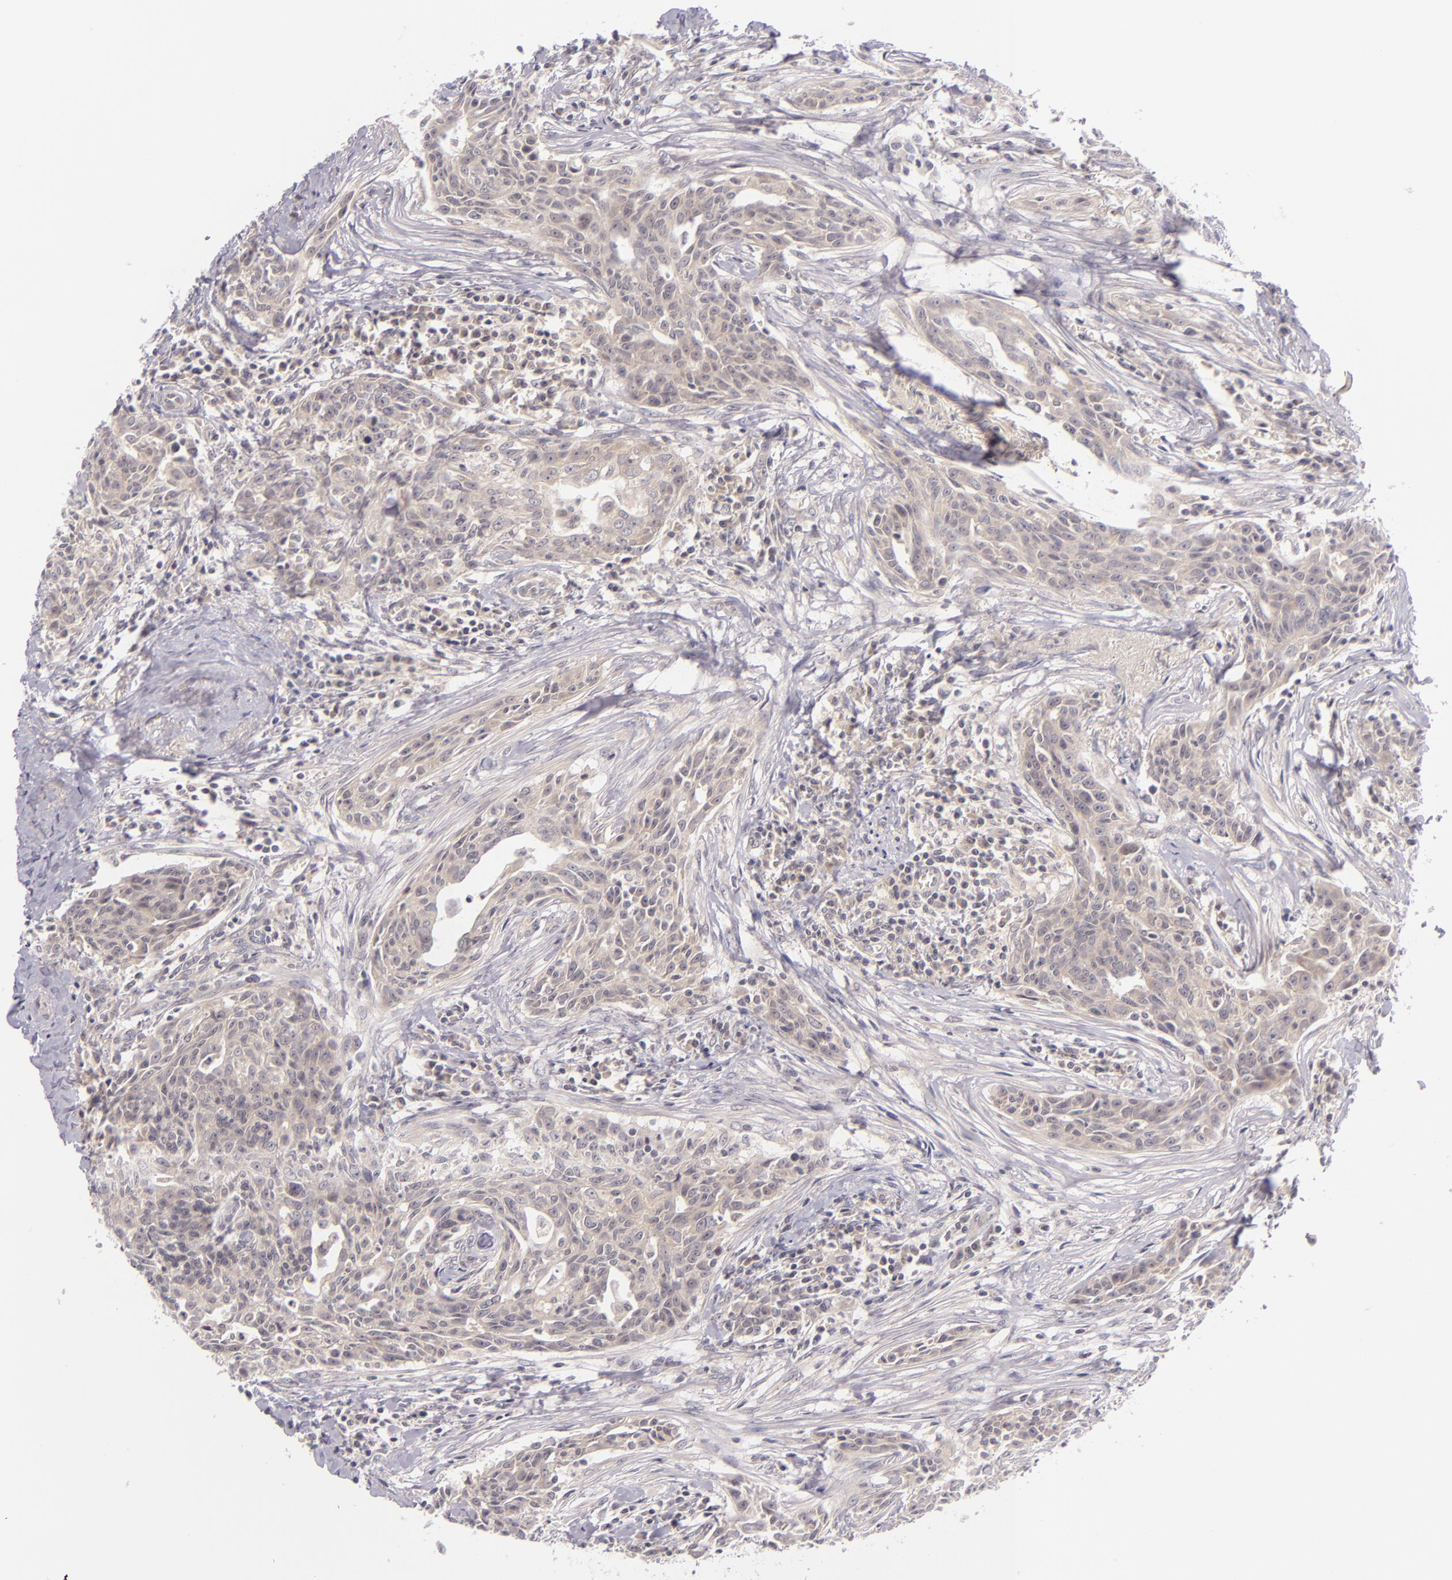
{"staining": {"intensity": "weak", "quantity": ">75%", "location": "cytoplasmic/membranous"}, "tissue": "breast cancer", "cell_type": "Tumor cells", "image_type": "cancer", "snomed": [{"axis": "morphology", "description": "Duct carcinoma"}, {"axis": "topography", "description": "Breast"}], "caption": "Protein expression analysis of human breast cancer (invasive ductal carcinoma) reveals weak cytoplasmic/membranous staining in about >75% of tumor cells.", "gene": "CASP8", "patient": {"sex": "female", "age": 50}}